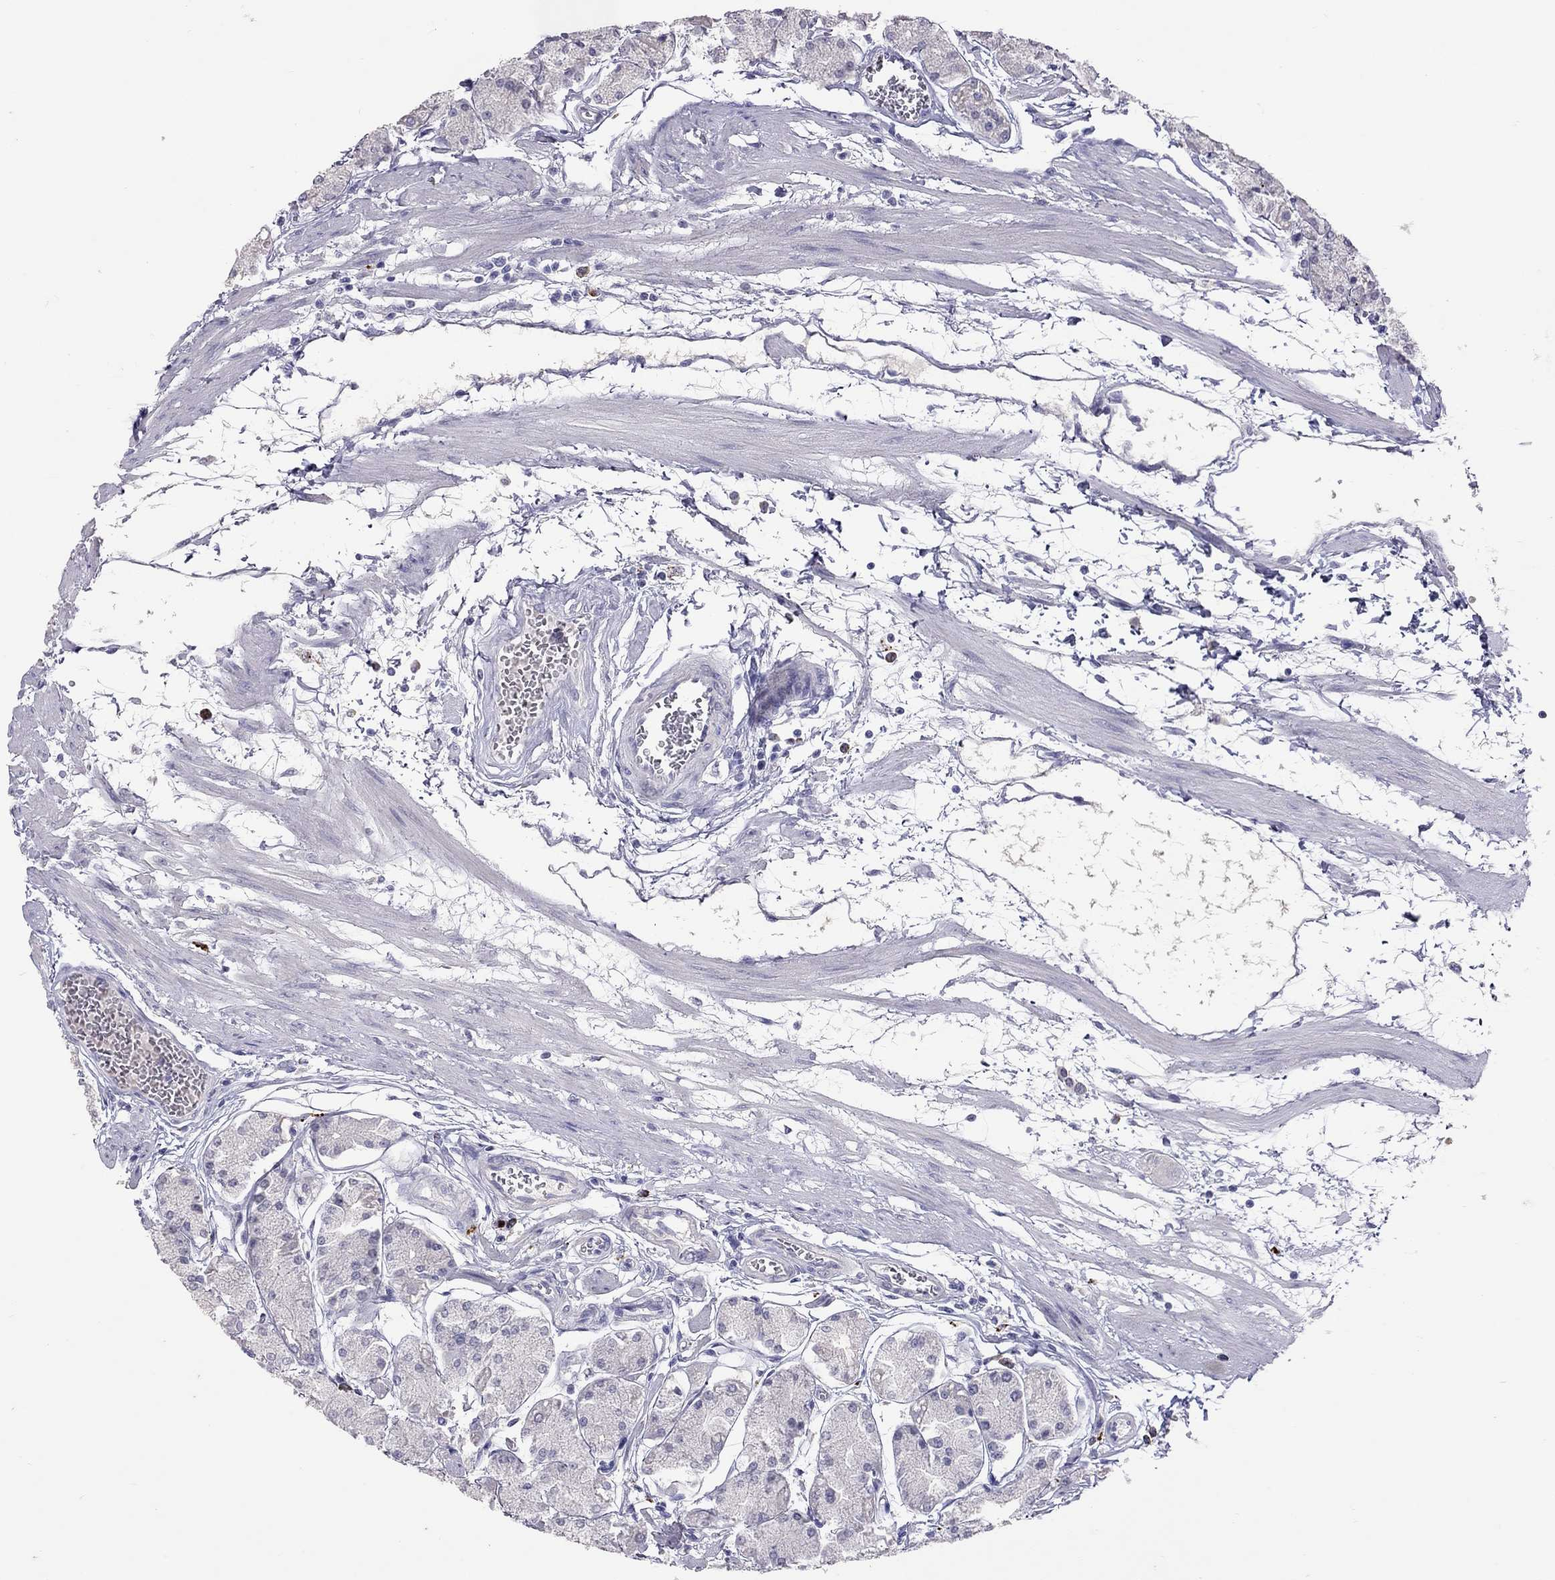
{"staining": {"intensity": "negative", "quantity": "none", "location": "none"}, "tissue": "stomach", "cell_type": "Glandular cells", "image_type": "normal", "snomed": [{"axis": "morphology", "description": "Normal tissue, NOS"}, {"axis": "topography", "description": "Stomach, upper"}], "caption": "An immunohistochemistry micrograph of benign stomach is shown. There is no staining in glandular cells of stomach.", "gene": "SLAMF1", "patient": {"sex": "male", "age": 60}}